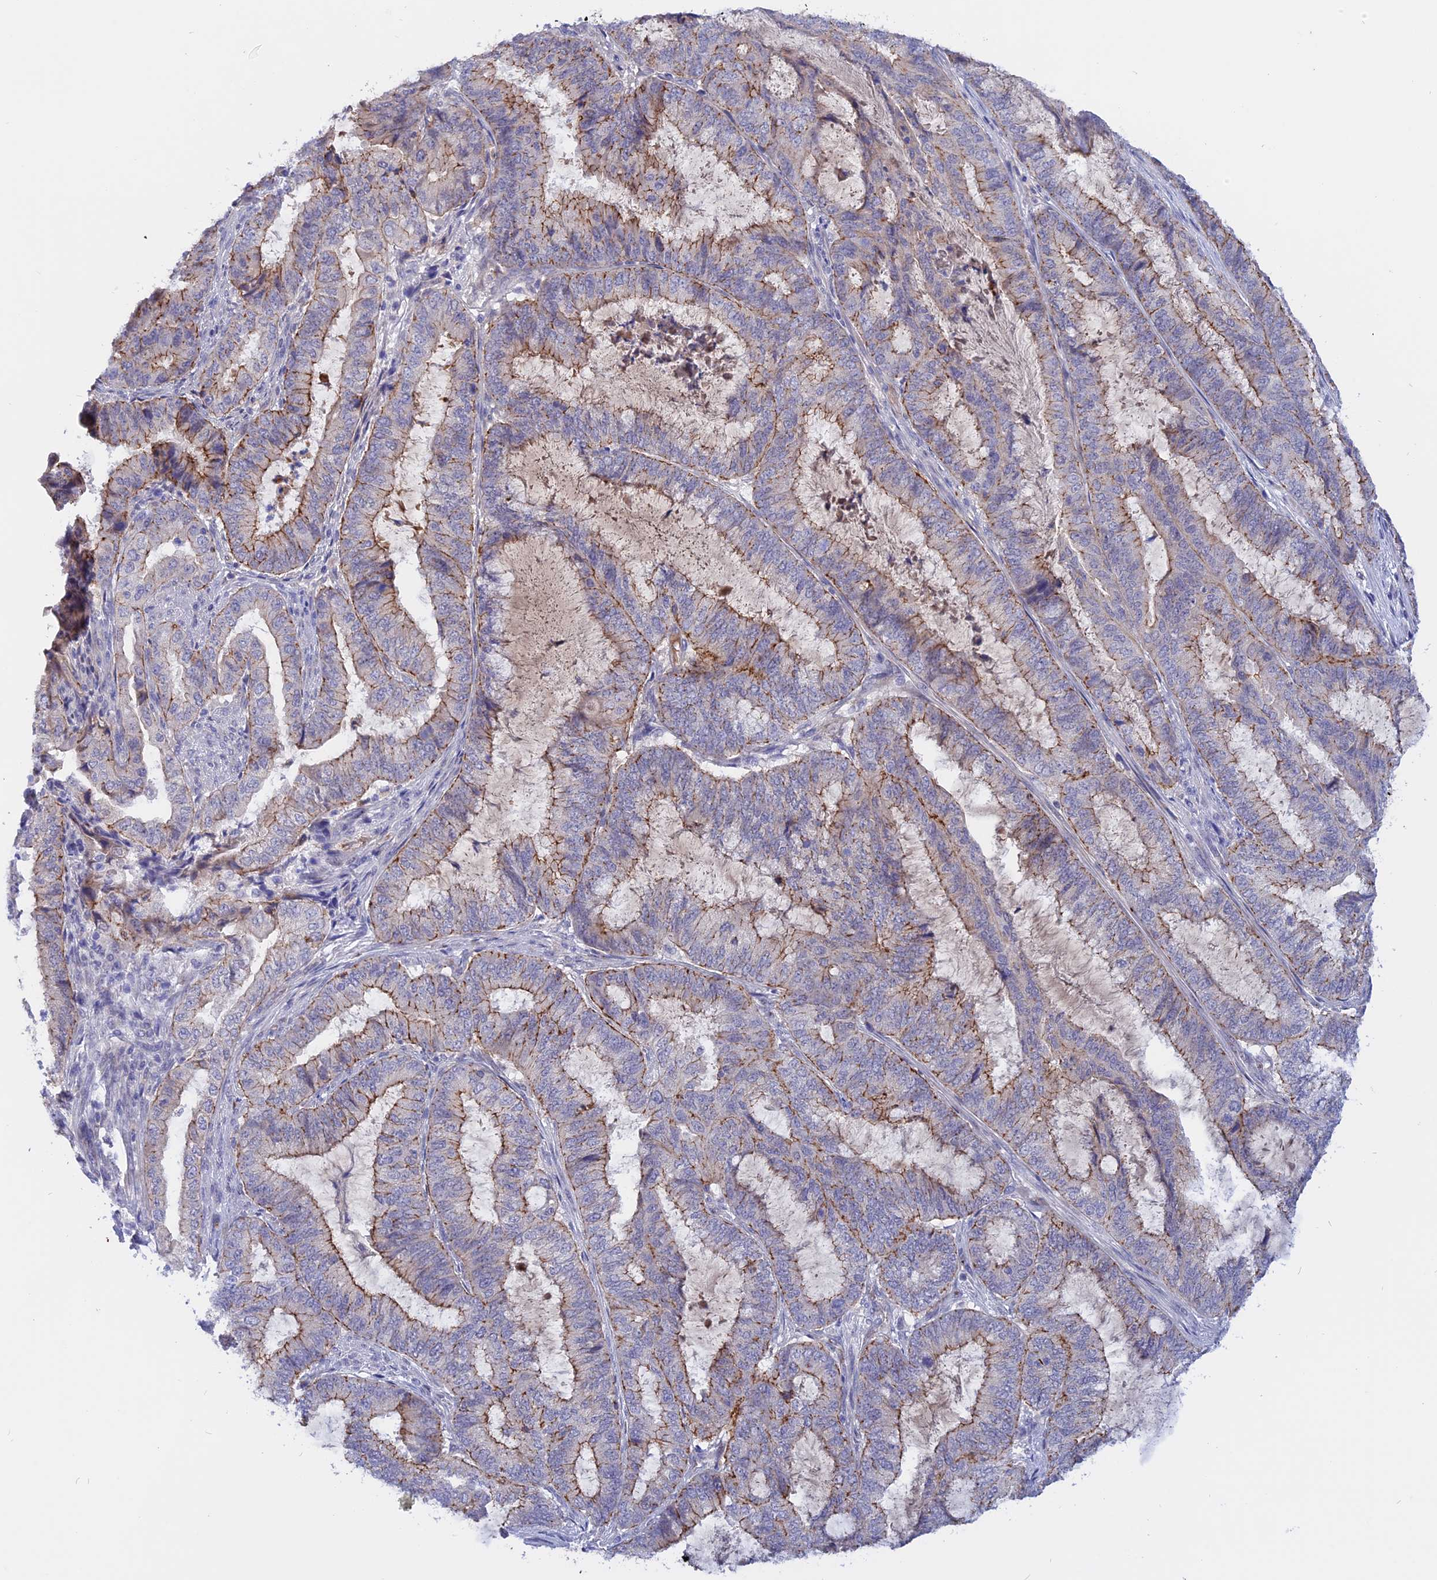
{"staining": {"intensity": "moderate", "quantity": "25%-75%", "location": "cytoplasmic/membranous"}, "tissue": "endometrial cancer", "cell_type": "Tumor cells", "image_type": "cancer", "snomed": [{"axis": "morphology", "description": "Adenocarcinoma, NOS"}, {"axis": "topography", "description": "Endometrium"}], "caption": "Brown immunohistochemical staining in human endometrial cancer (adenocarcinoma) reveals moderate cytoplasmic/membranous positivity in about 25%-75% of tumor cells. (IHC, brightfield microscopy, high magnification).", "gene": "GK5", "patient": {"sex": "female", "age": 51}}